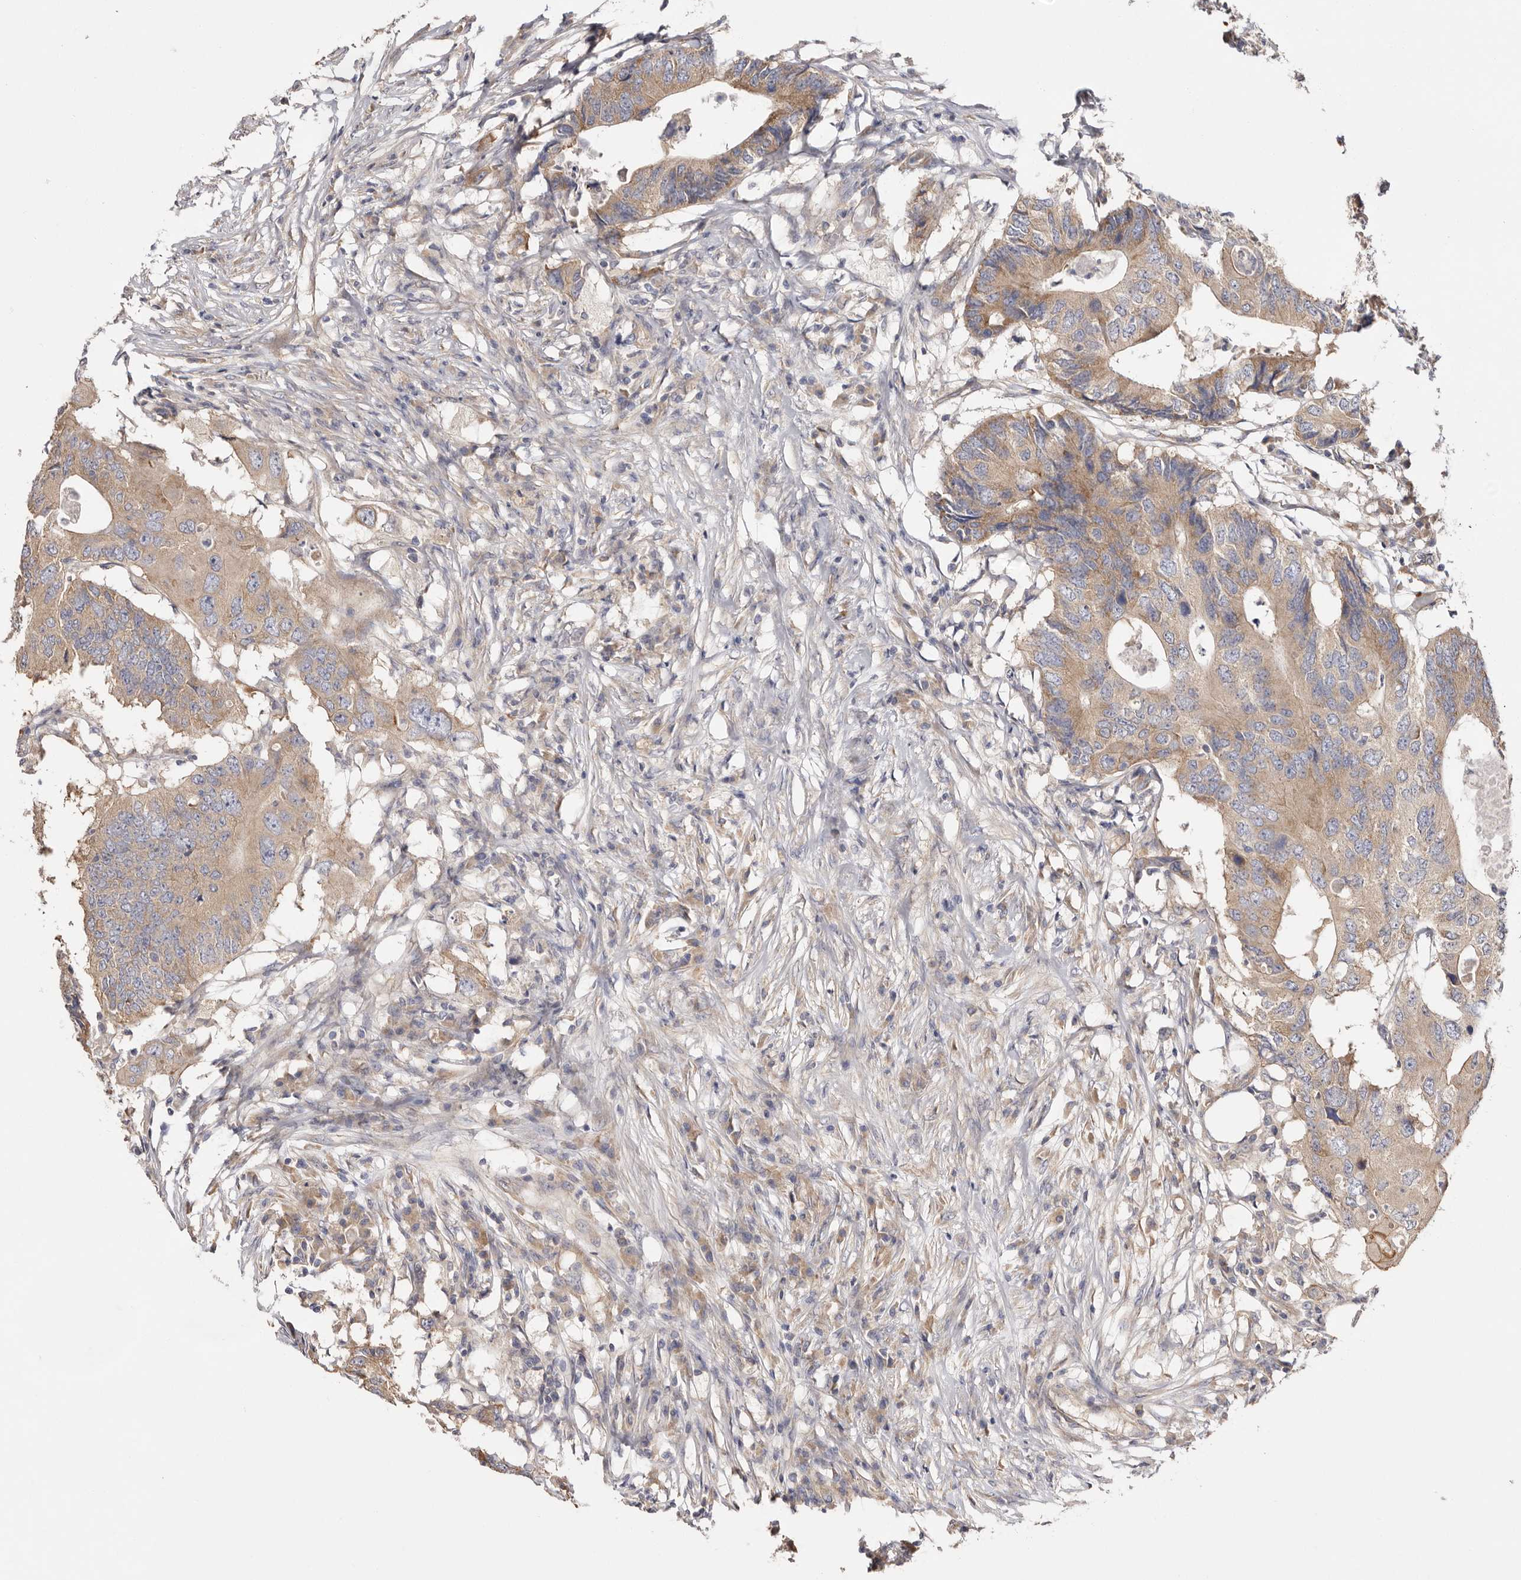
{"staining": {"intensity": "moderate", "quantity": ">75%", "location": "cytoplasmic/membranous"}, "tissue": "colorectal cancer", "cell_type": "Tumor cells", "image_type": "cancer", "snomed": [{"axis": "morphology", "description": "Adenocarcinoma, NOS"}, {"axis": "topography", "description": "Colon"}], "caption": "Colorectal adenocarcinoma was stained to show a protein in brown. There is medium levels of moderate cytoplasmic/membranous positivity in approximately >75% of tumor cells.", "gene": "FAM167B", "patient": {"sex": "male", "age": 71}}